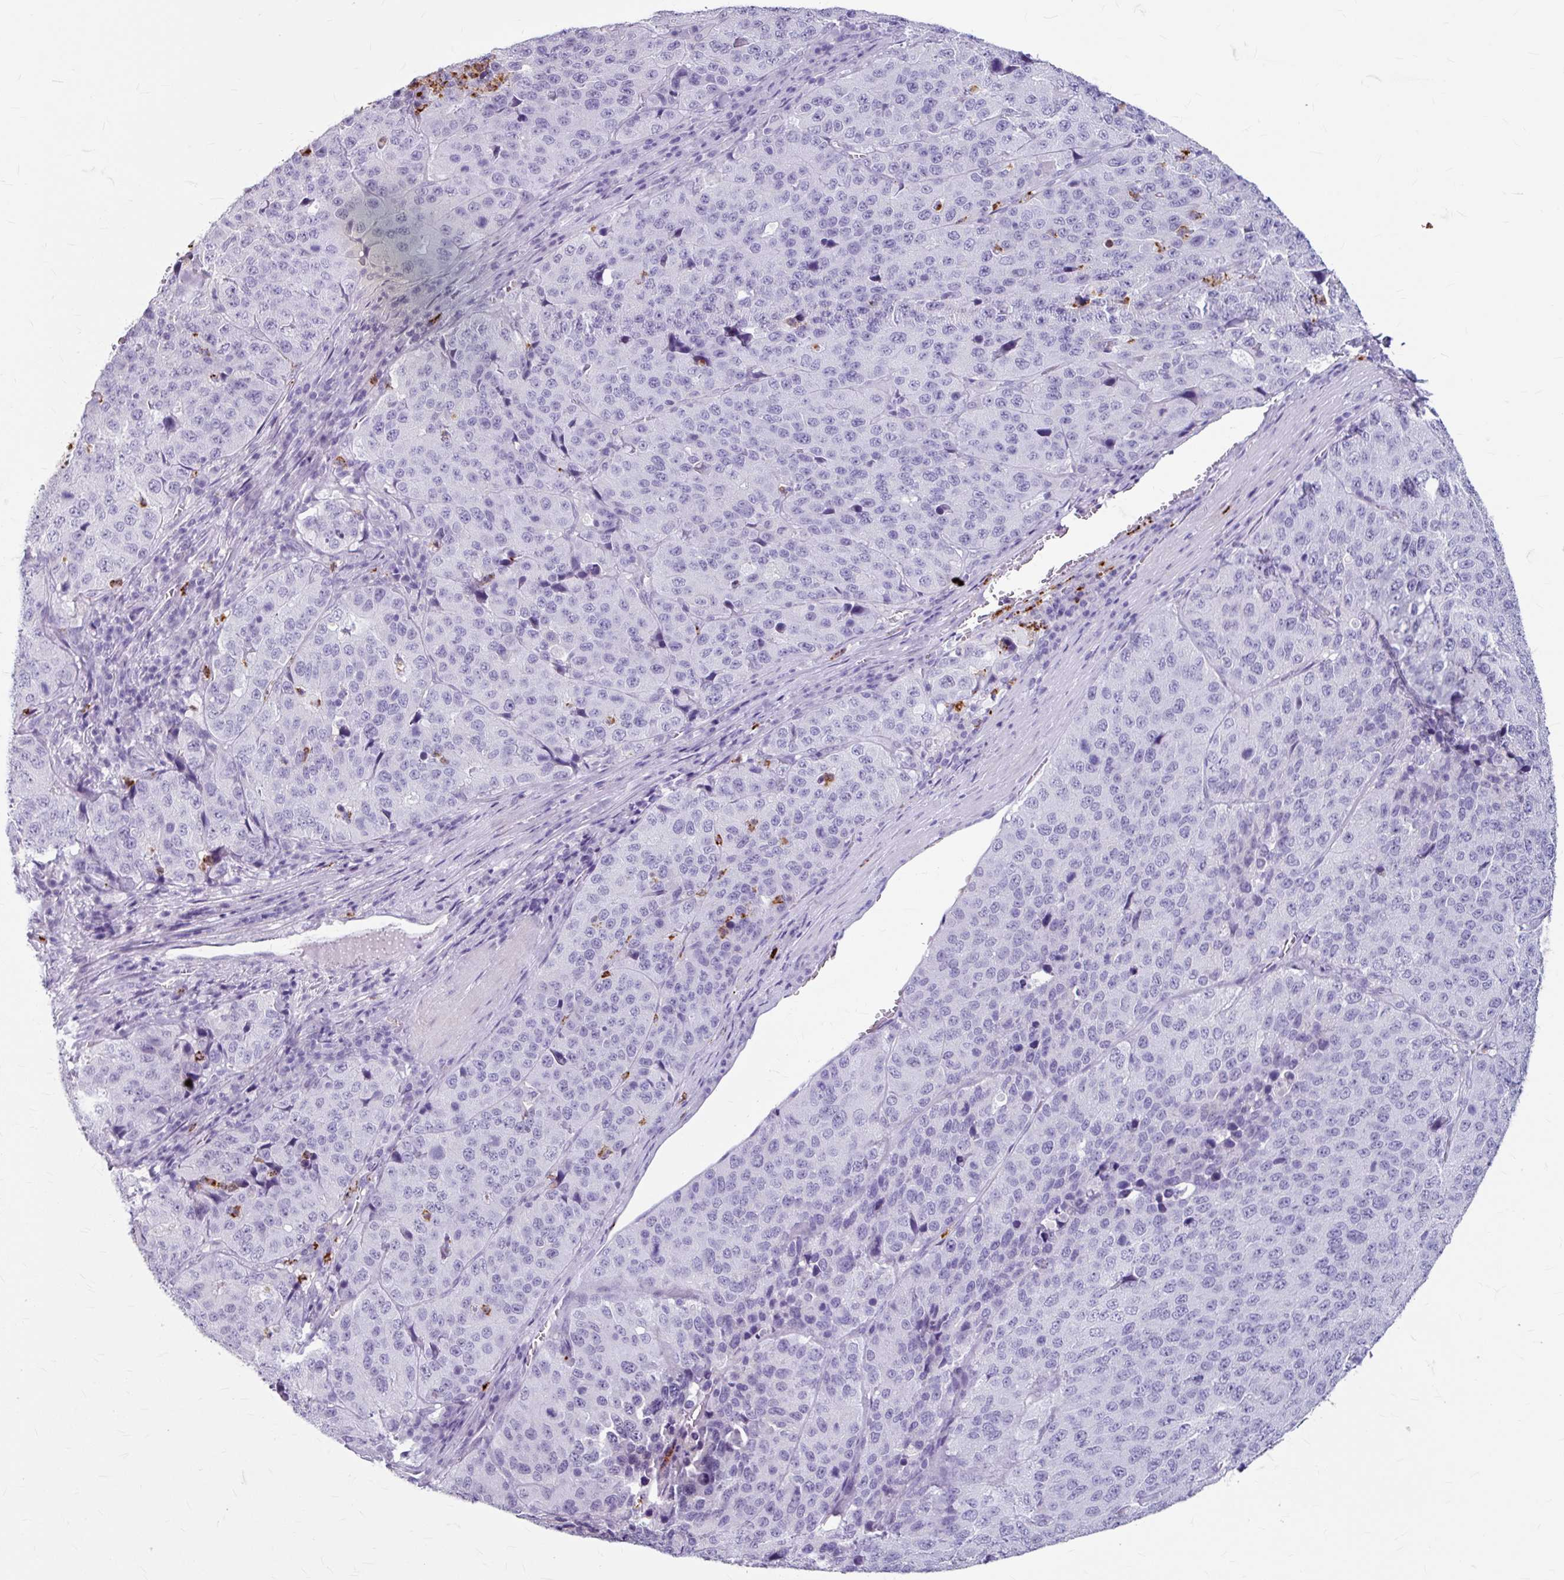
{"staining": {"intensity": "negative", "quantity": "none", "location": "none"}, "tissue": "stomach cancer", "cell_type": "Tumor cells", "image_type": "cancer", "snomed": [{"axis": "morphology", "description": "Adenocarcinoma, NOS"}, {"axis": "topography", "description": "Stomach"}], "caption": "IHC of human stomach adenocarcinoma shows no positivity in tumor cells. (Brightfield microscopy of DAB IHC at high magnification).", "gene": "ANKRD1", "patient": {"sex": "male", "age": 71}}